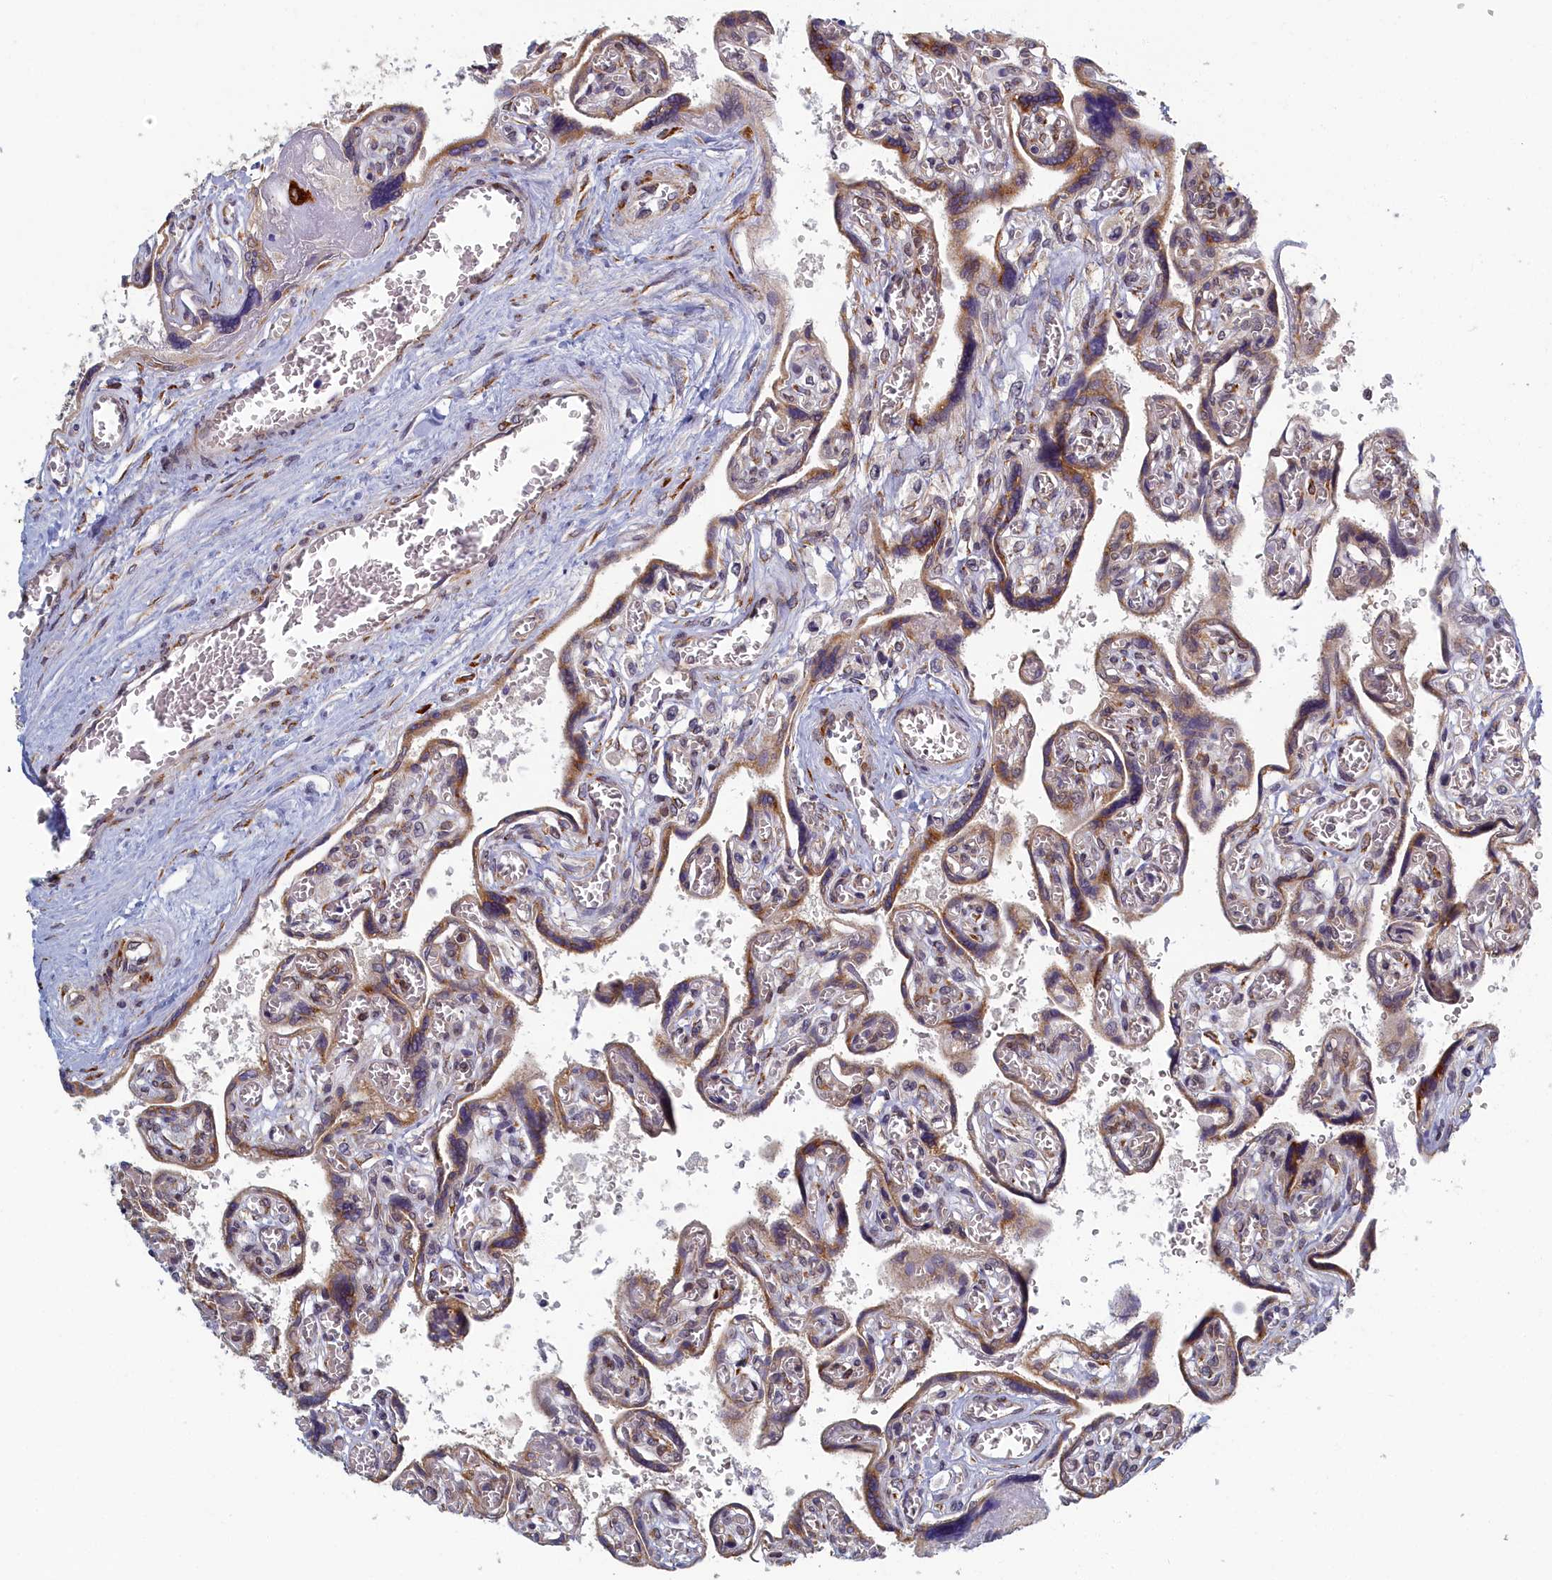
{"staining": {"intensity": "strong", "quantity": "25%-75%", "location": "cytoplasmic/membranous"}, "tissue": "placenta", "cell_type": "Trophoblastic cells", "image_type": "normal", "snomed": [{"axis": "morphology", "description": "Normal tissue, NOS"}, {"axis": "topography", "description": "Placenta"}], "caption": "The image reveals staining of benign placenta, revealing strong cytoplasmic/membranous protein positivity (brown color) within trophoblastic cells.", "gene": "DNAJC17", "patient": {"sex": "female", "age": 39}}